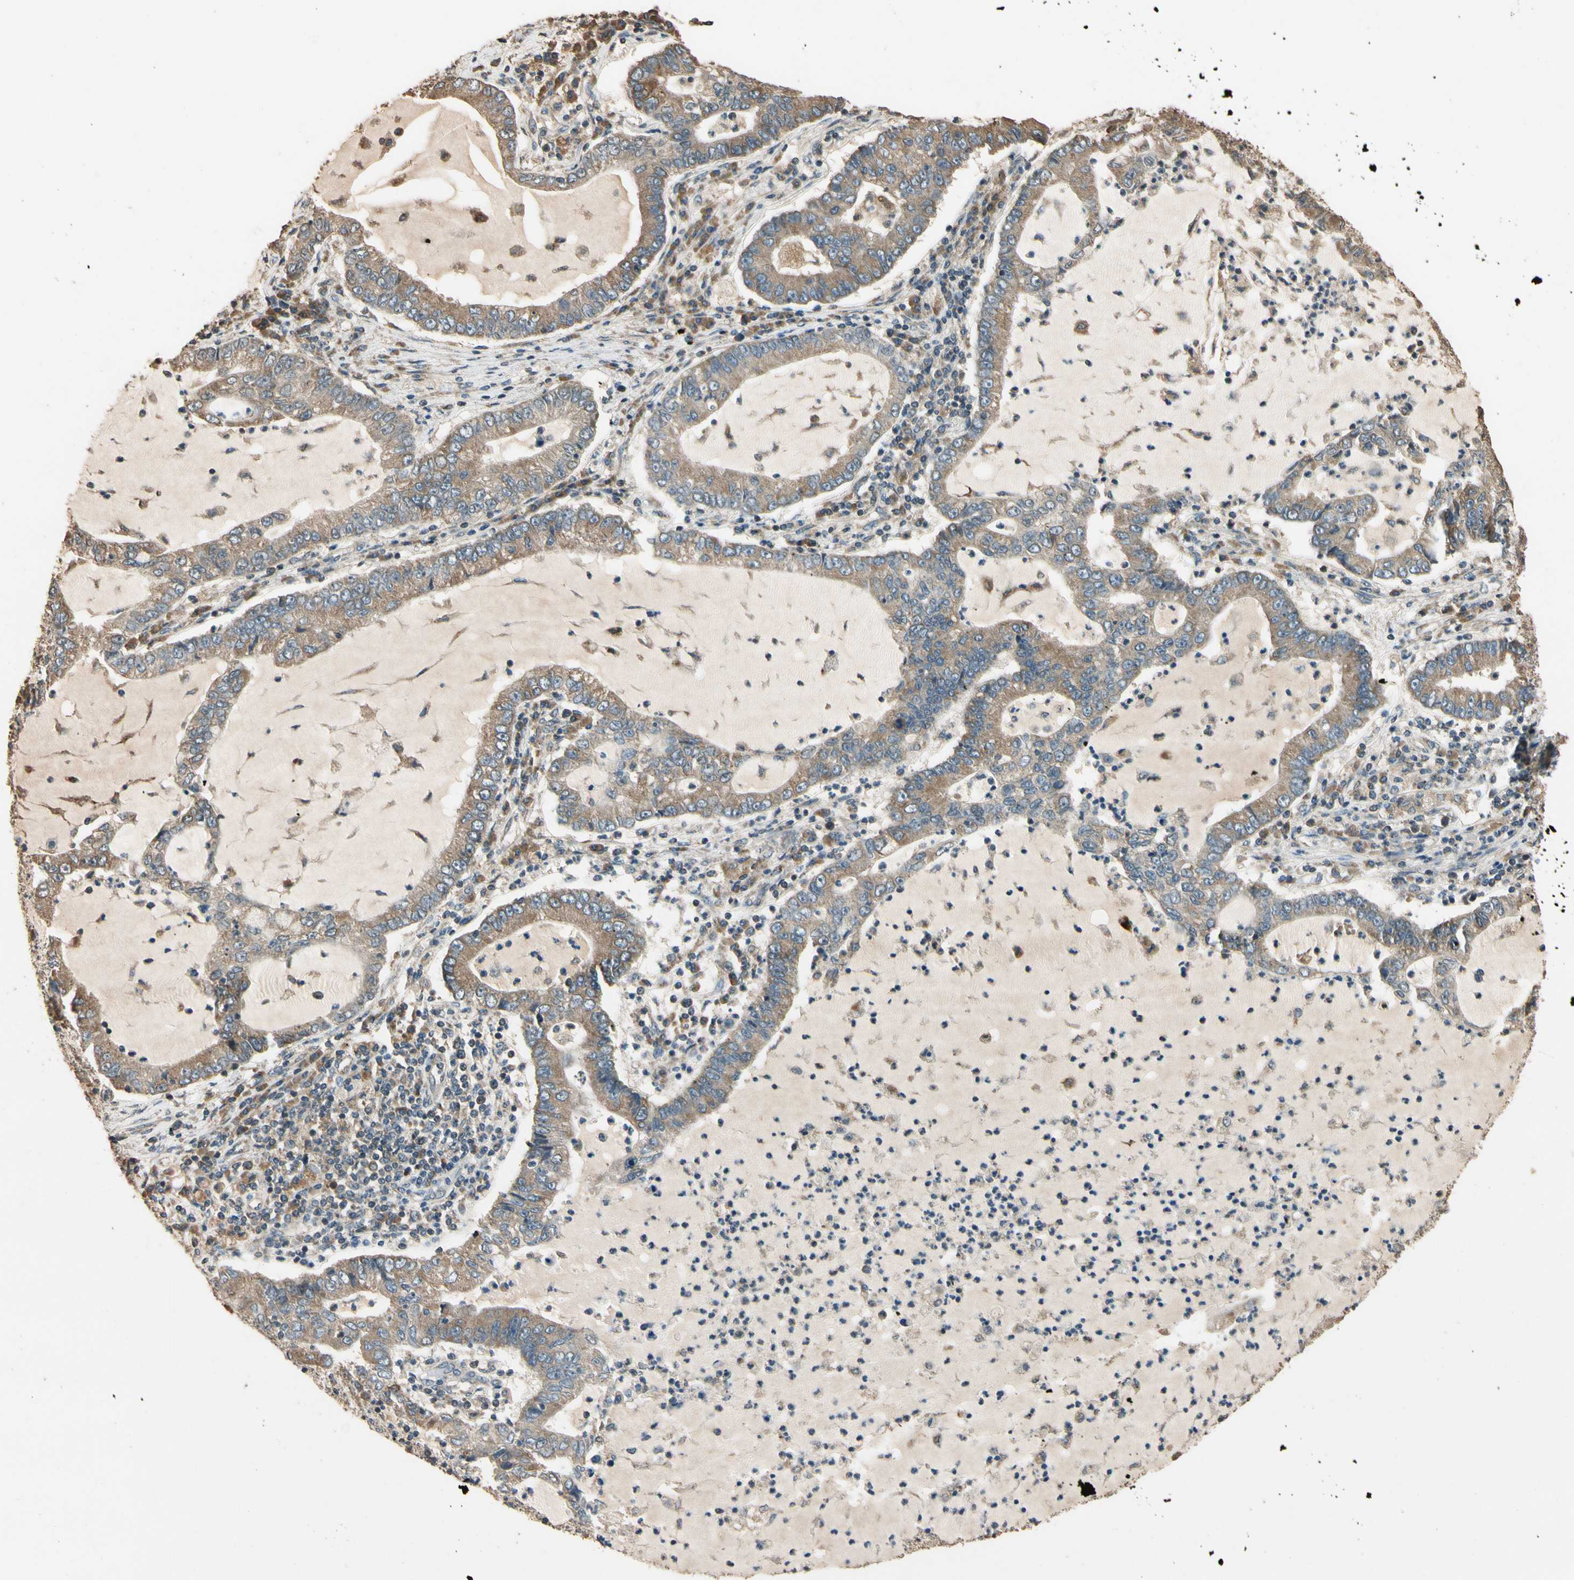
{"staining": {"intensity": "moderate", "quantity": "25%-75%", "location": "cytoplasmic/membranous"}, "tissue": "lung cancer", "cell_type": "Tumor cells", "image_type": "cancer", "snomed": [{"axis": "morphology", "description": "Adenocarcinoma, NOS"}, {"axis": "topography", "description": "Lung"}], "caption": "Protein staining by IHC displays moderate cytoplasmic/membranous expression in approximately 25%-75% of tumor cells in lung cancer.", "gene": "STX18", "patient": {"sex": "female", "age": 51}}